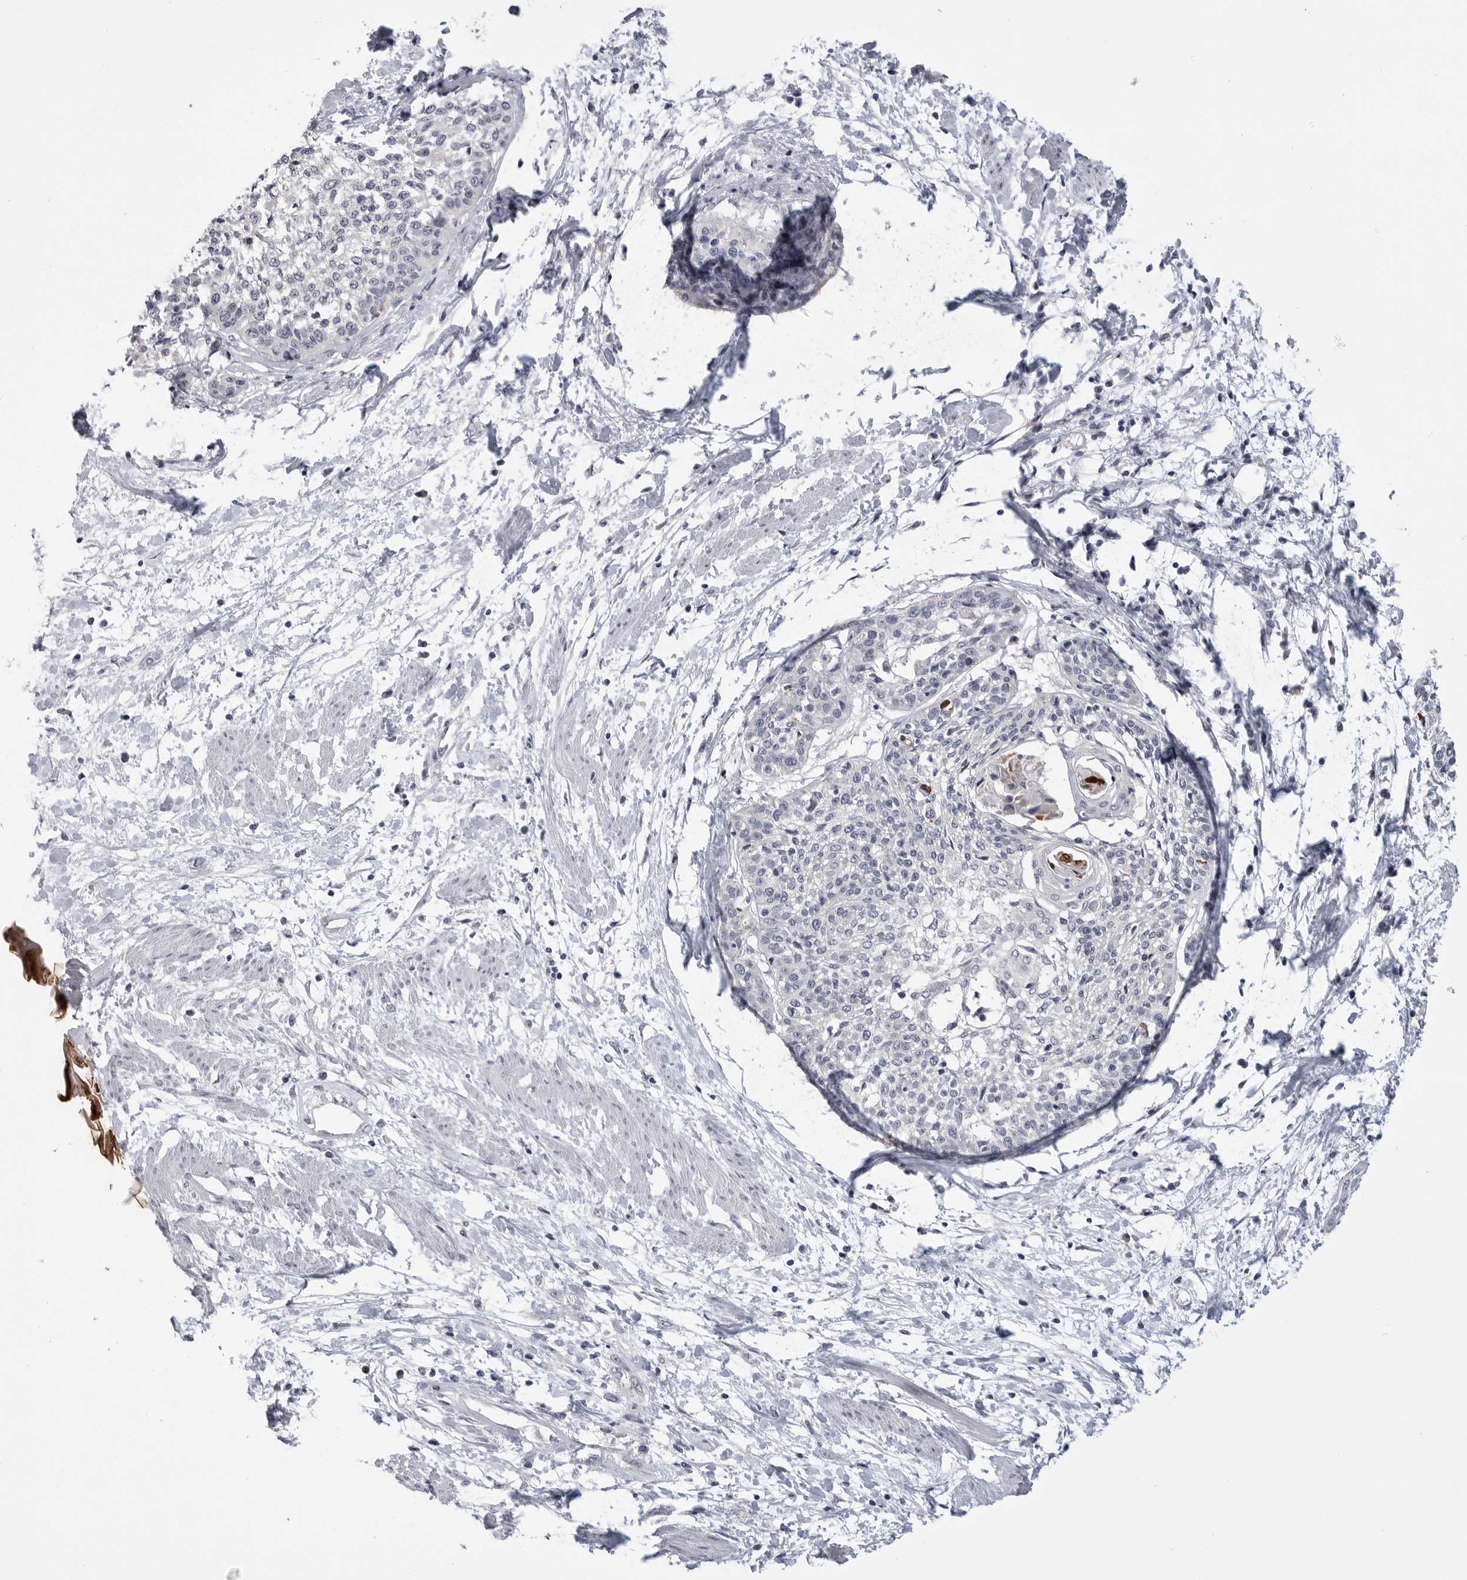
{"staining": {"intensity": "negative", "quantity": "none", "location": "none"}, "tissue": "cervical cancer", "cell_type": "Tumor cells", "image_type": "cancer", "snomed": [{"axis": "morphology", "description": "Squamous cell carcinoma, NOS"}, {"axis": "topography", "description": "Cervix"}], "caption": "There is no significant expression in tumor cells of squamous cell carcinoma (cervical).", "gene": "FBXO43", "patient": {"sex": "female", "age": 57}}